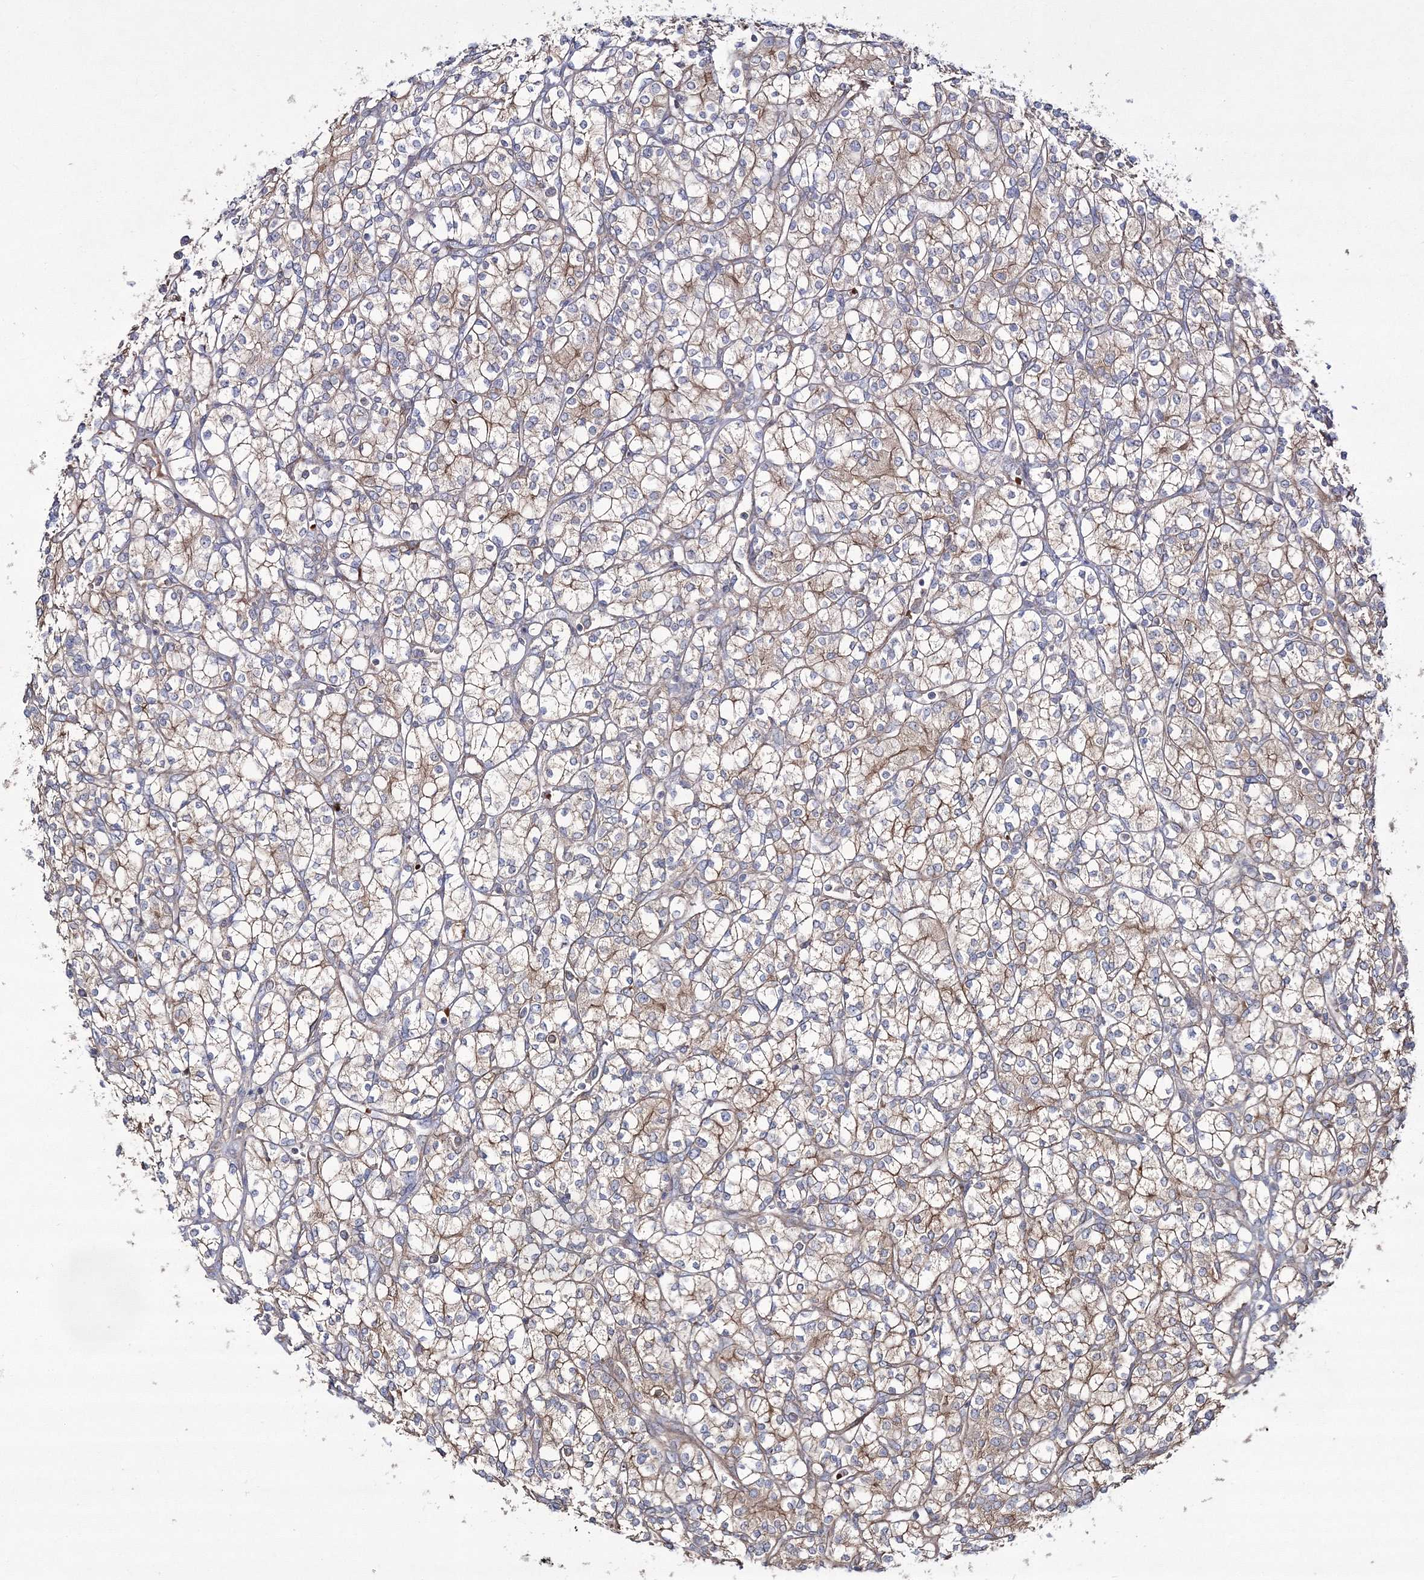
{"staining": {"intensity": "weak", "quantity": "25%-75%", "location": "cytoplasmic/membranous"}, "tissue": "renal cancer", "cell_type": "Tumor cells", "image_type": "cancer", "snomed": [{"axis": "morphology", "description": "Adenocarcinoma, NOS"}, {"axis": "topography", "description": "Kidney"}], "caption": "Adenocarcinoma (renal) stained with a protein marker displays weak staining in tumor cells.", "gene": "ZSWIM6", "patient": {"sex": "male", "age": 77}}